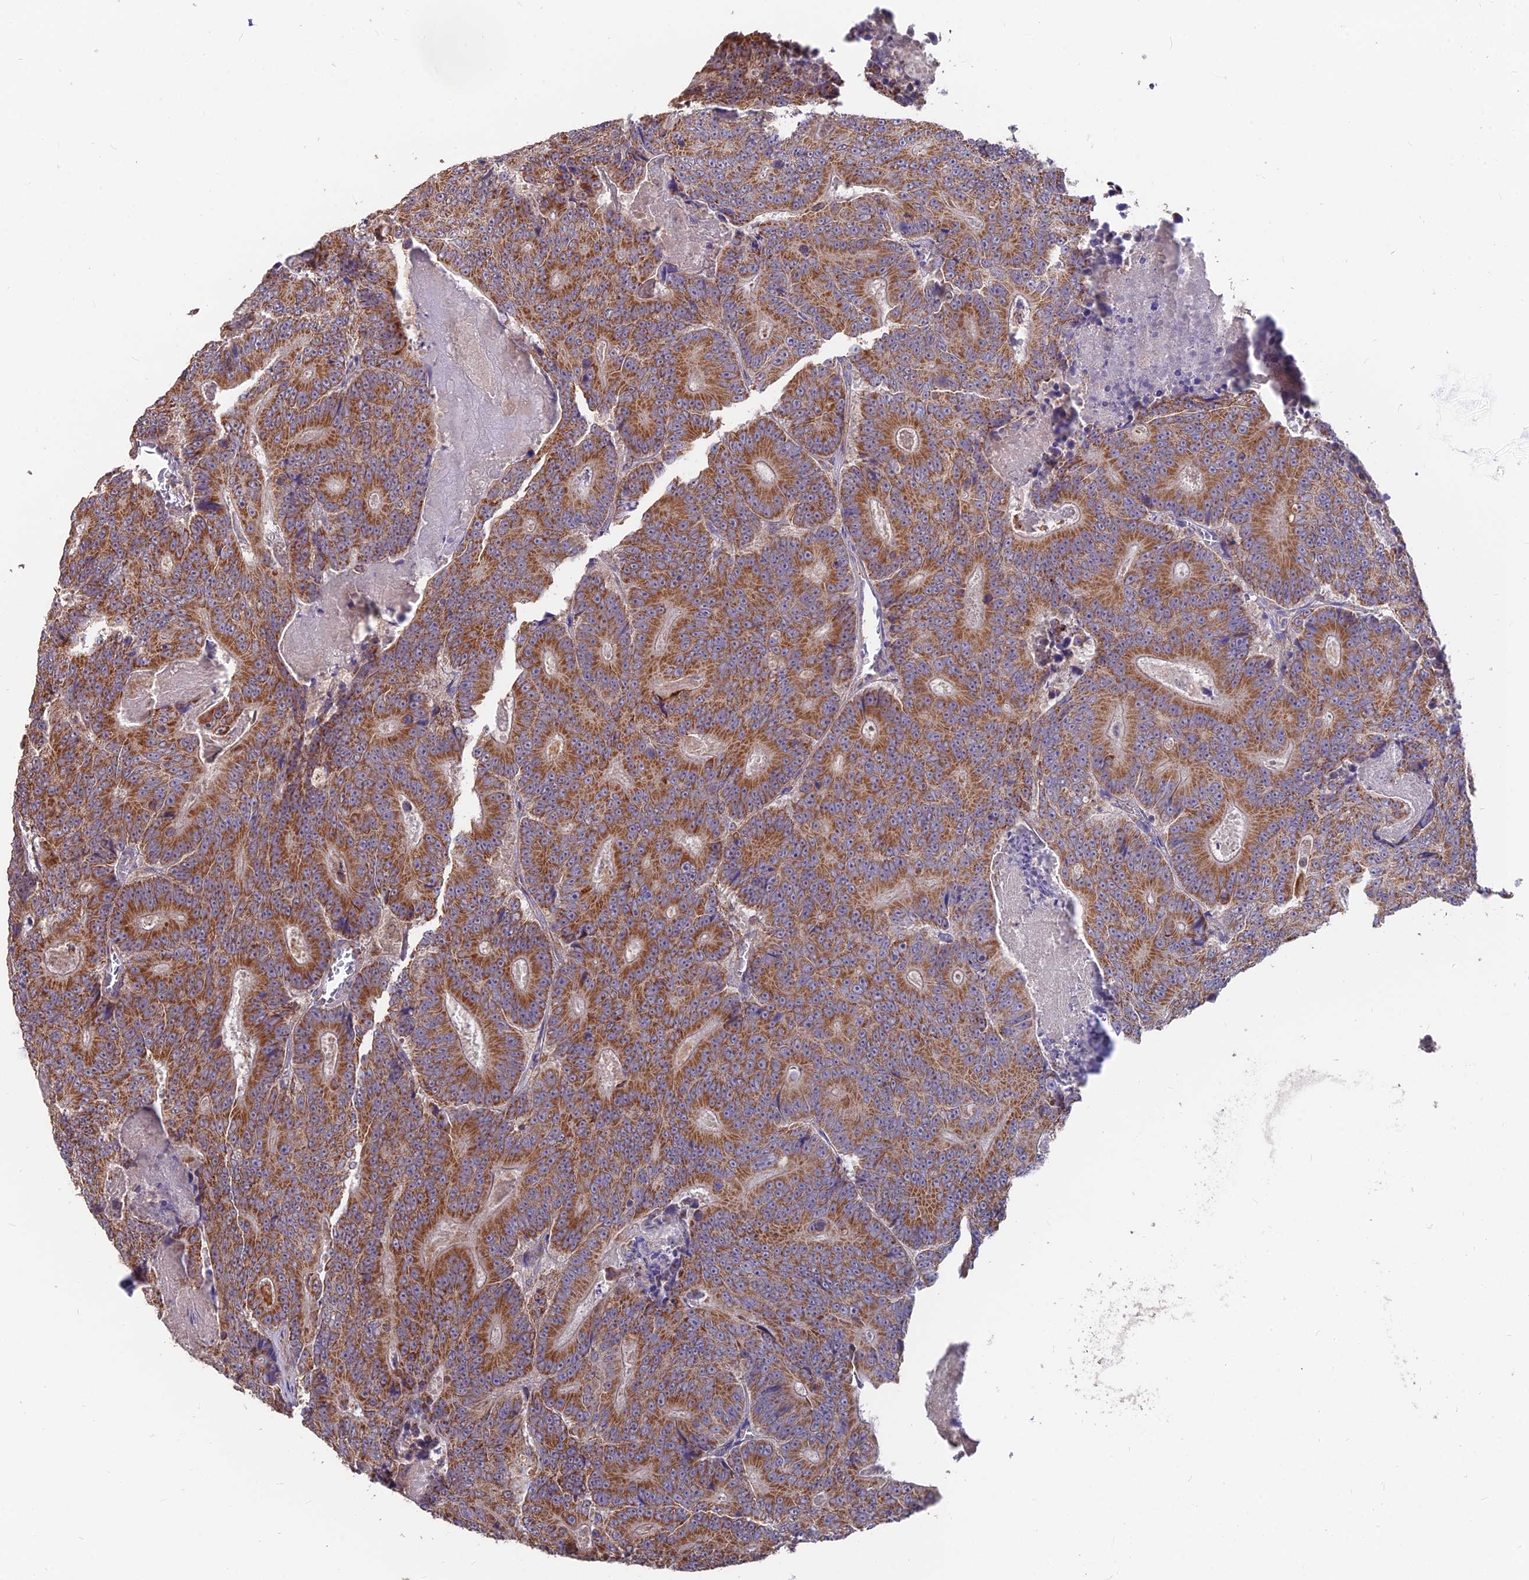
{"staining": {"intensity": "moderate", "quantity": ">75%", "location": "cytoplasmic/membranous"}, "tissue": "colorectal cancer", "cell_type": "Tumor cells", "image_type": "cancer", "snomed": [{"axis": "morphology", "description": "Adenocarcinoma, NOS"}, {"axis": "topography", "description": "Colon"}], "caption": "High-power microscopy captured an IHC histopathology image of adenocarcinoma (colorectal), revealing moderate cytoplasmic/membranous staining in about >75% of tumor cells.", "gene": "IFT22", "patient": {"sex": "male", "age": 83}}